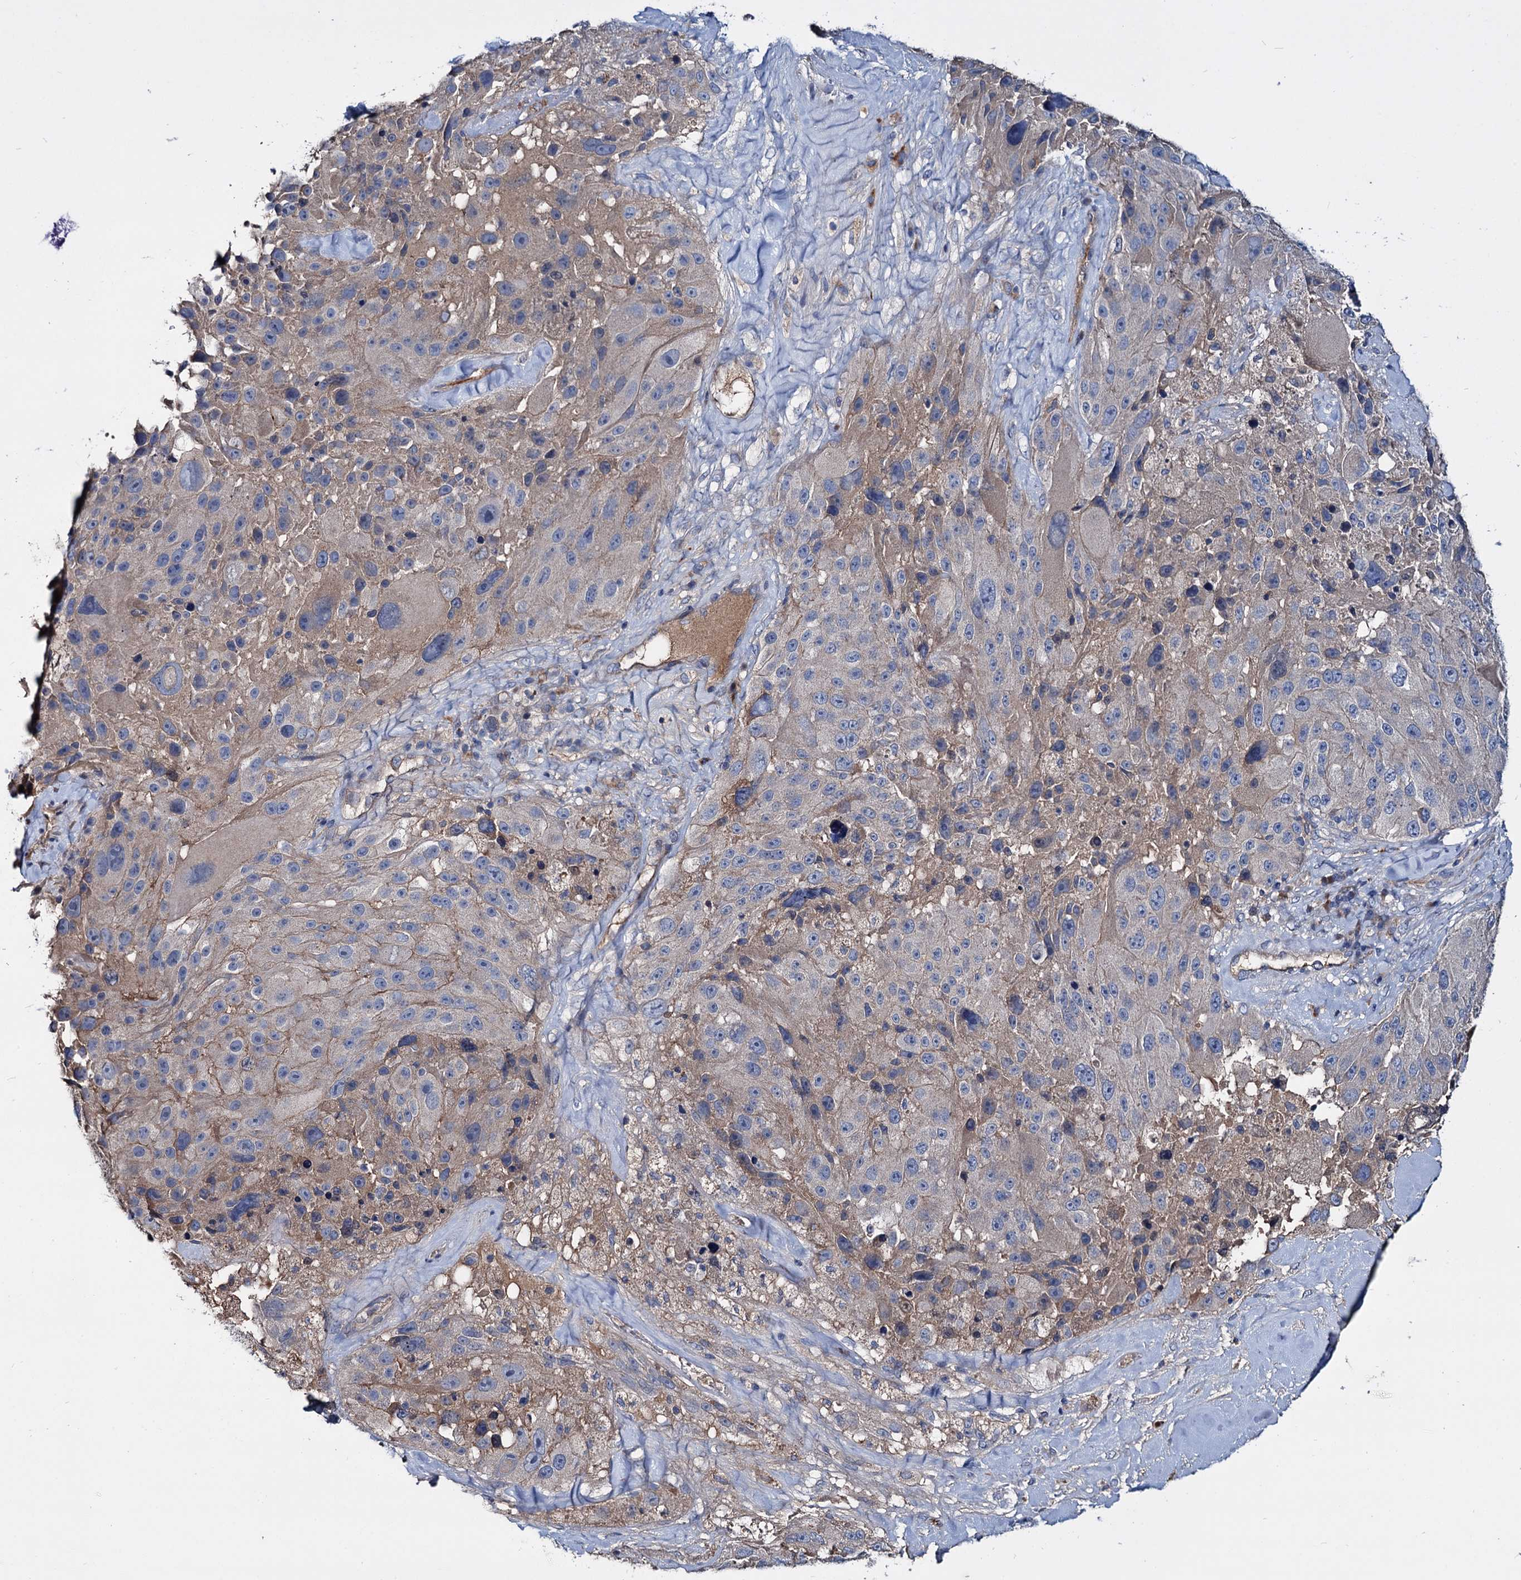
{"staining": {"intensity": "weak", "quantity": "25%-75%", "location": "cytoplasmic/membranous"}, "tissue": "melanoma", "cell_type": "Tumor cells", "image_type": "cancer", "snomed": [{"axis": "morphology", "description": "Malignant melanoma, Metastatic site"}, {"axis": "topography", "description": "Lymph node"}], "caption": "DAB (3,3'-diaminobenzidine) immunohistochemical staining of malignant melanoma (metastatic site) reveals weak cytoplasmic/membranous protein positivity in about 25%-75% of tumor cells.", "gene": "ACY3", "patient": {"sex": "male", "age": 62}}